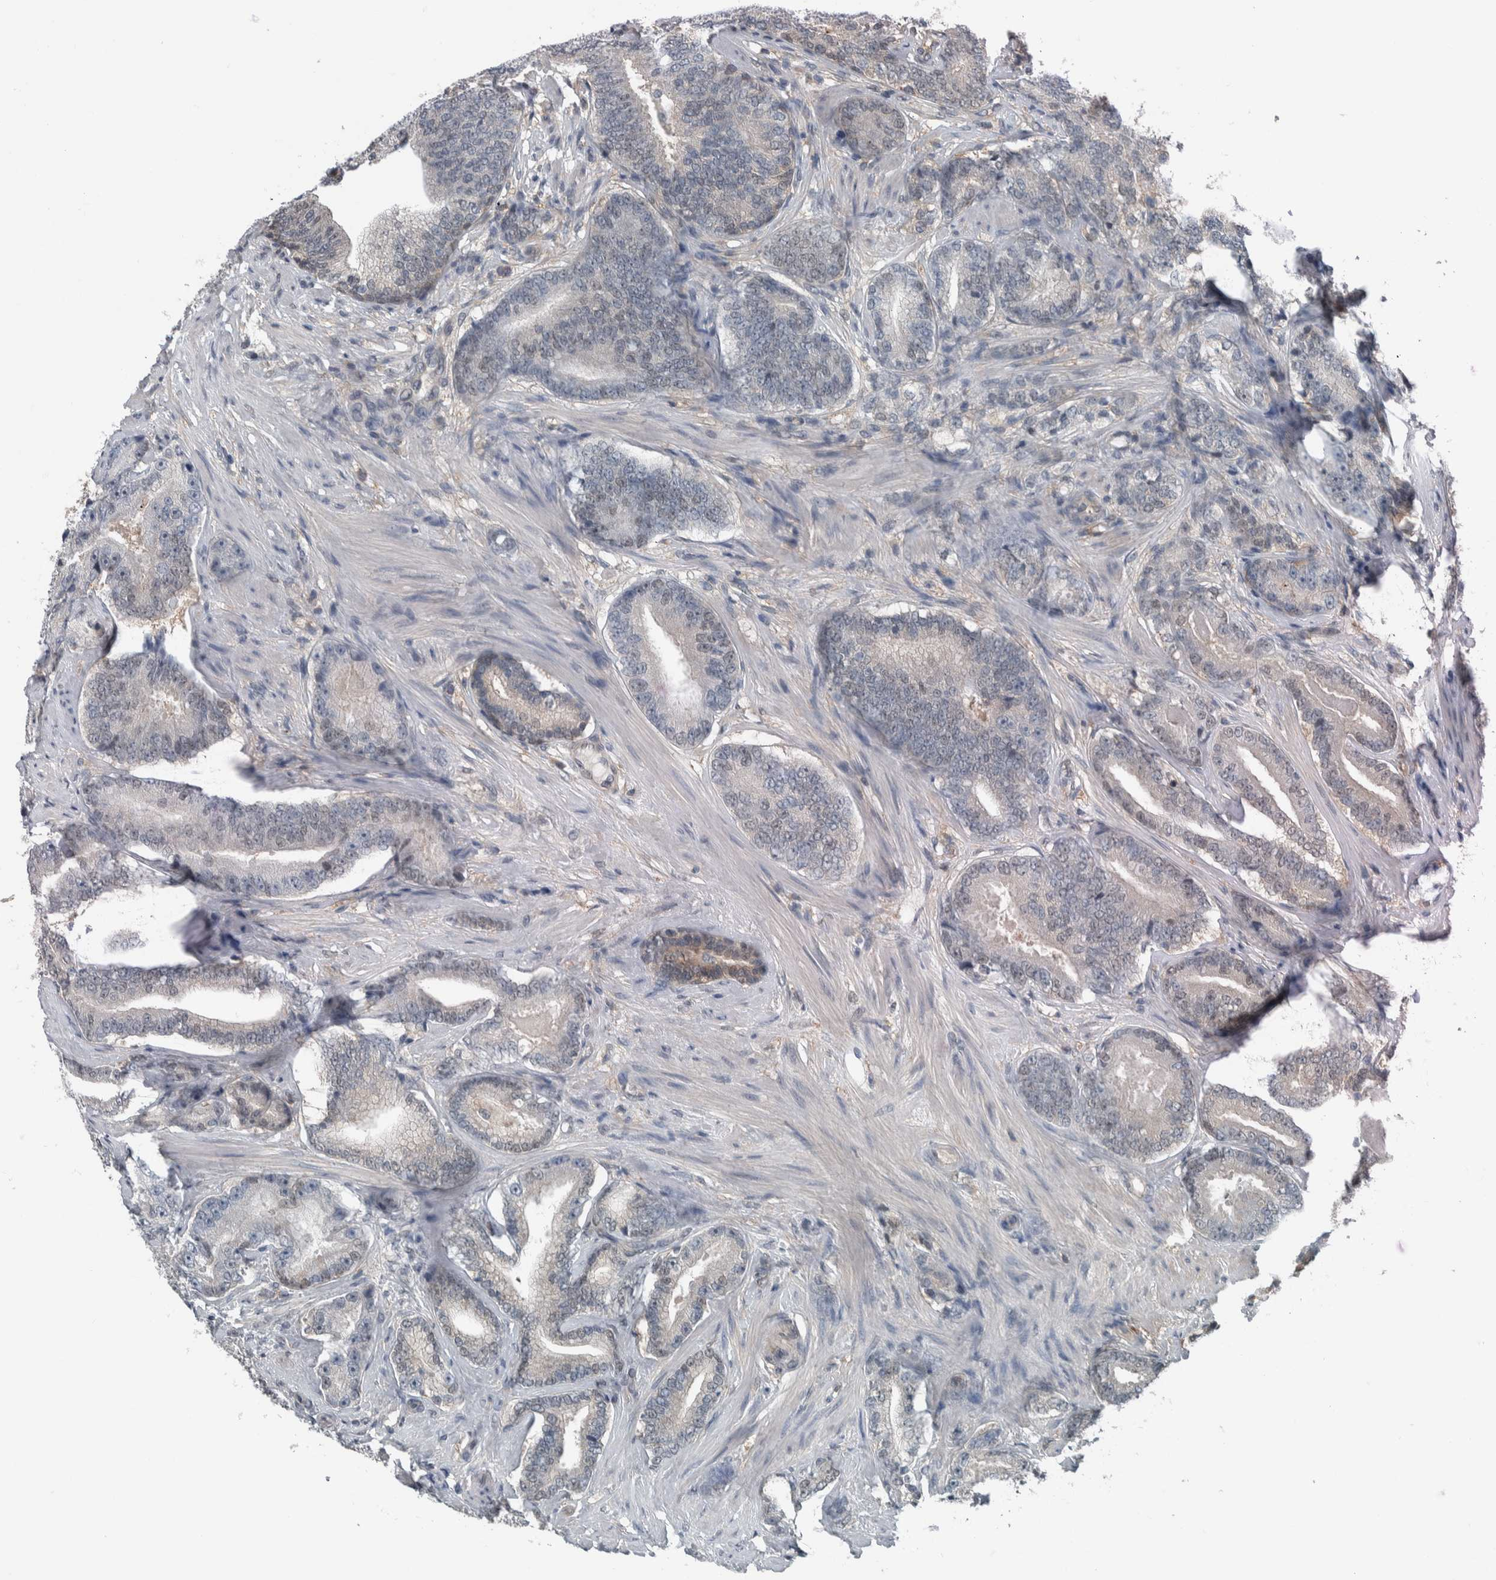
{"staining": {"intensity": "negative", "quantity": "none", "location": "none"}, "tissue": "prostate cancer", "cell_type": "Tumor cells", "image_type": "cancer", "snomed": [{"axis": "morphology", "description": "Adenocarcinoma, High grade"}, {"axis": "topography", "description": "Prostate"}], "caption": "Histopathology image shows no significant protein expression in tumor cells of prostate cancer.", "gene": "ALAD", "patient": {"sex": "male", "age": 55}}